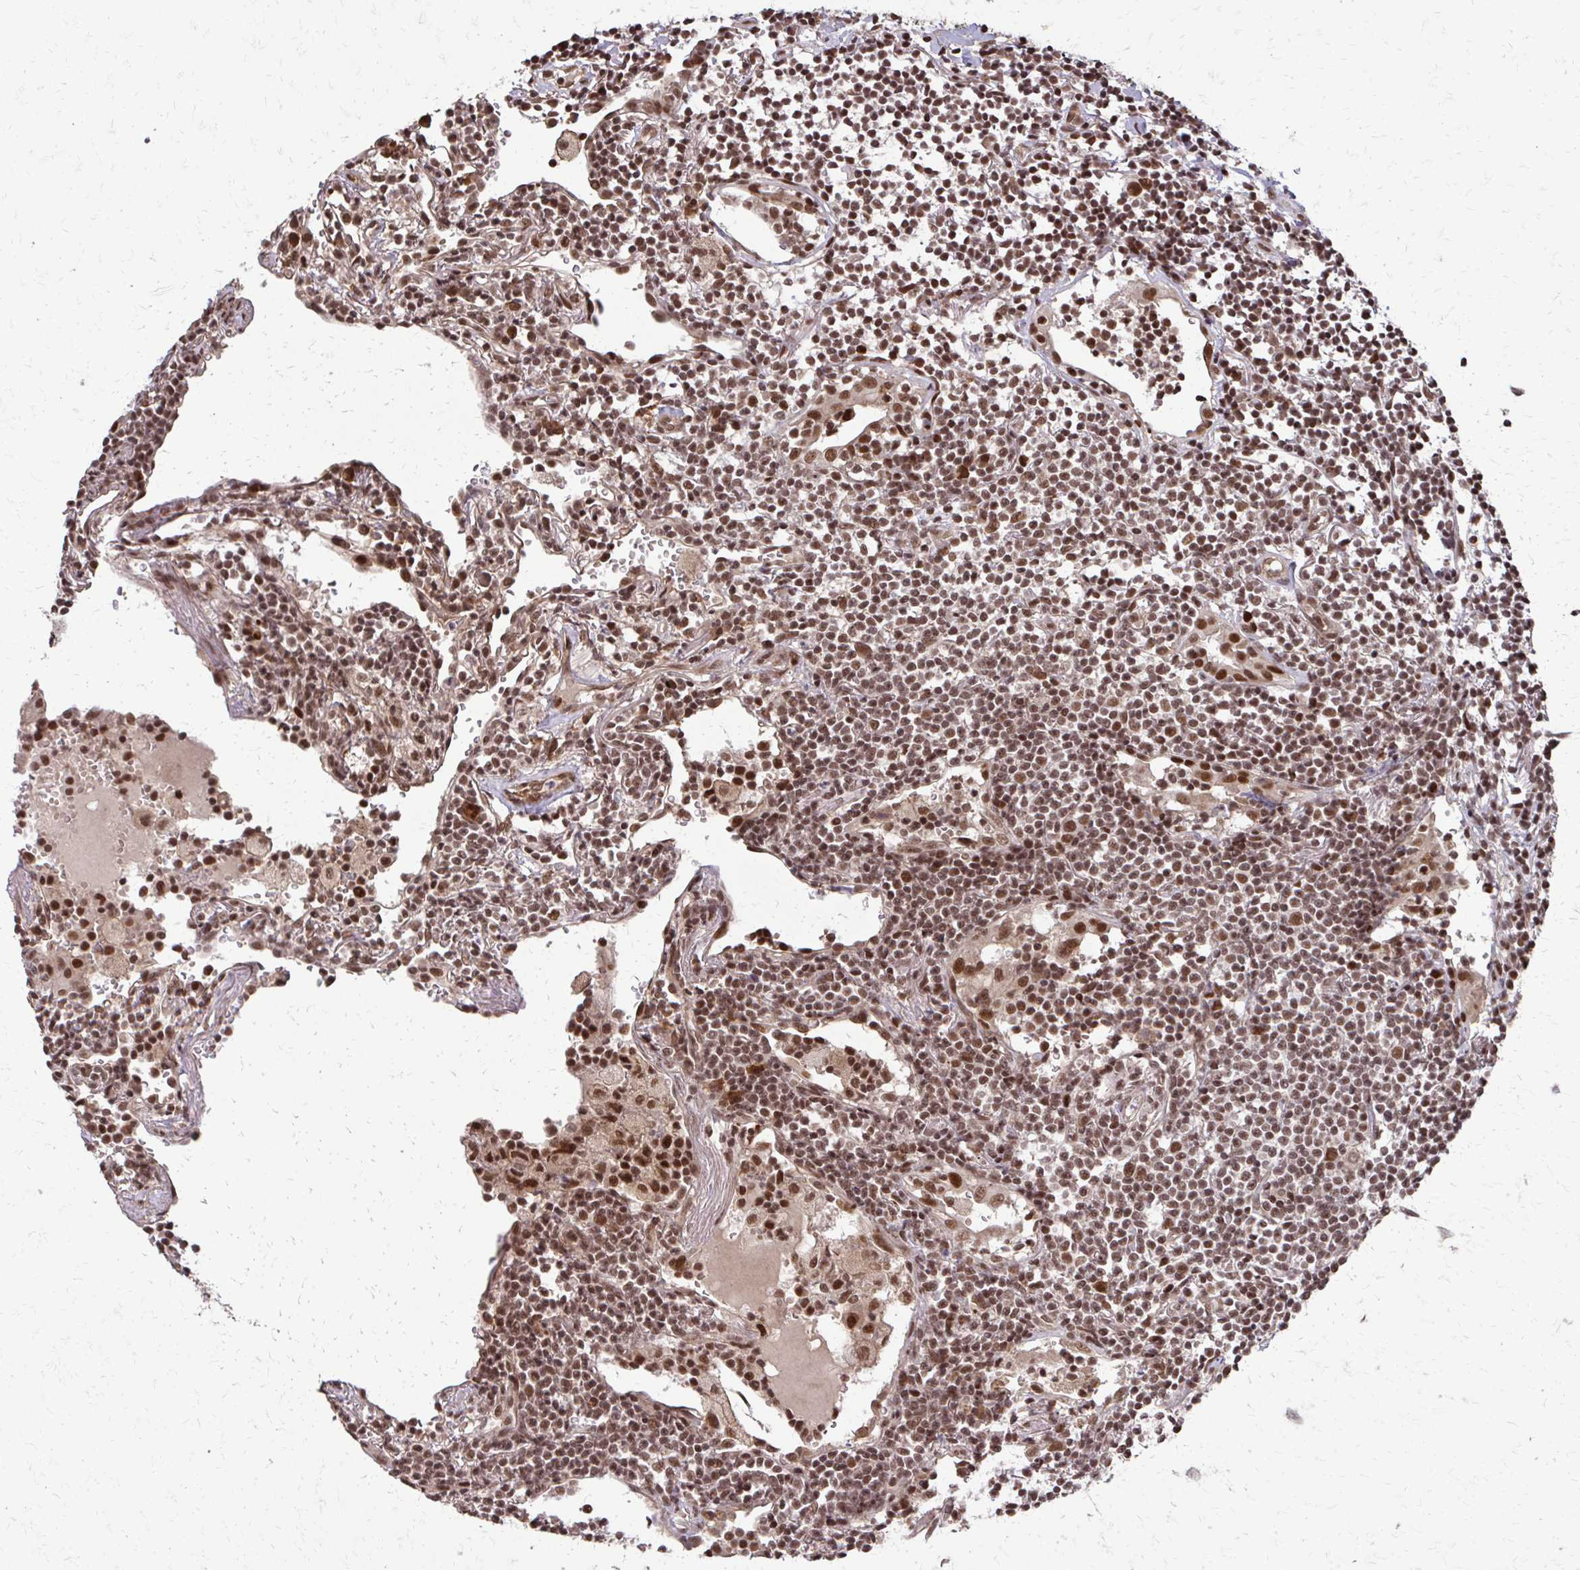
{"staining": {"intensity": "moderate", "quantity": ">75%", "location": "nuclear"}, "tissue": "lymphoma", "cell_type": "Tumor cells", "image_type": "cancer", "snomed": [{"axis": "morphology", "description": "Malignant lymphoma, non-Hodgkin's type, Low grade"}, {"axis": "topography", "description": "Lung"}], "caption": "Low-grade malignant lymphoma, non-Hodgkin's type stained with DAB (3,3'-diaminobenzidine) IHC exhibits medium levels of moderate nuclear positivity in approximately >75% of tumor cells. Nuclei are stained in blue.", "gene": "SS18", "patient": {"sex": "female", "age": 71}}